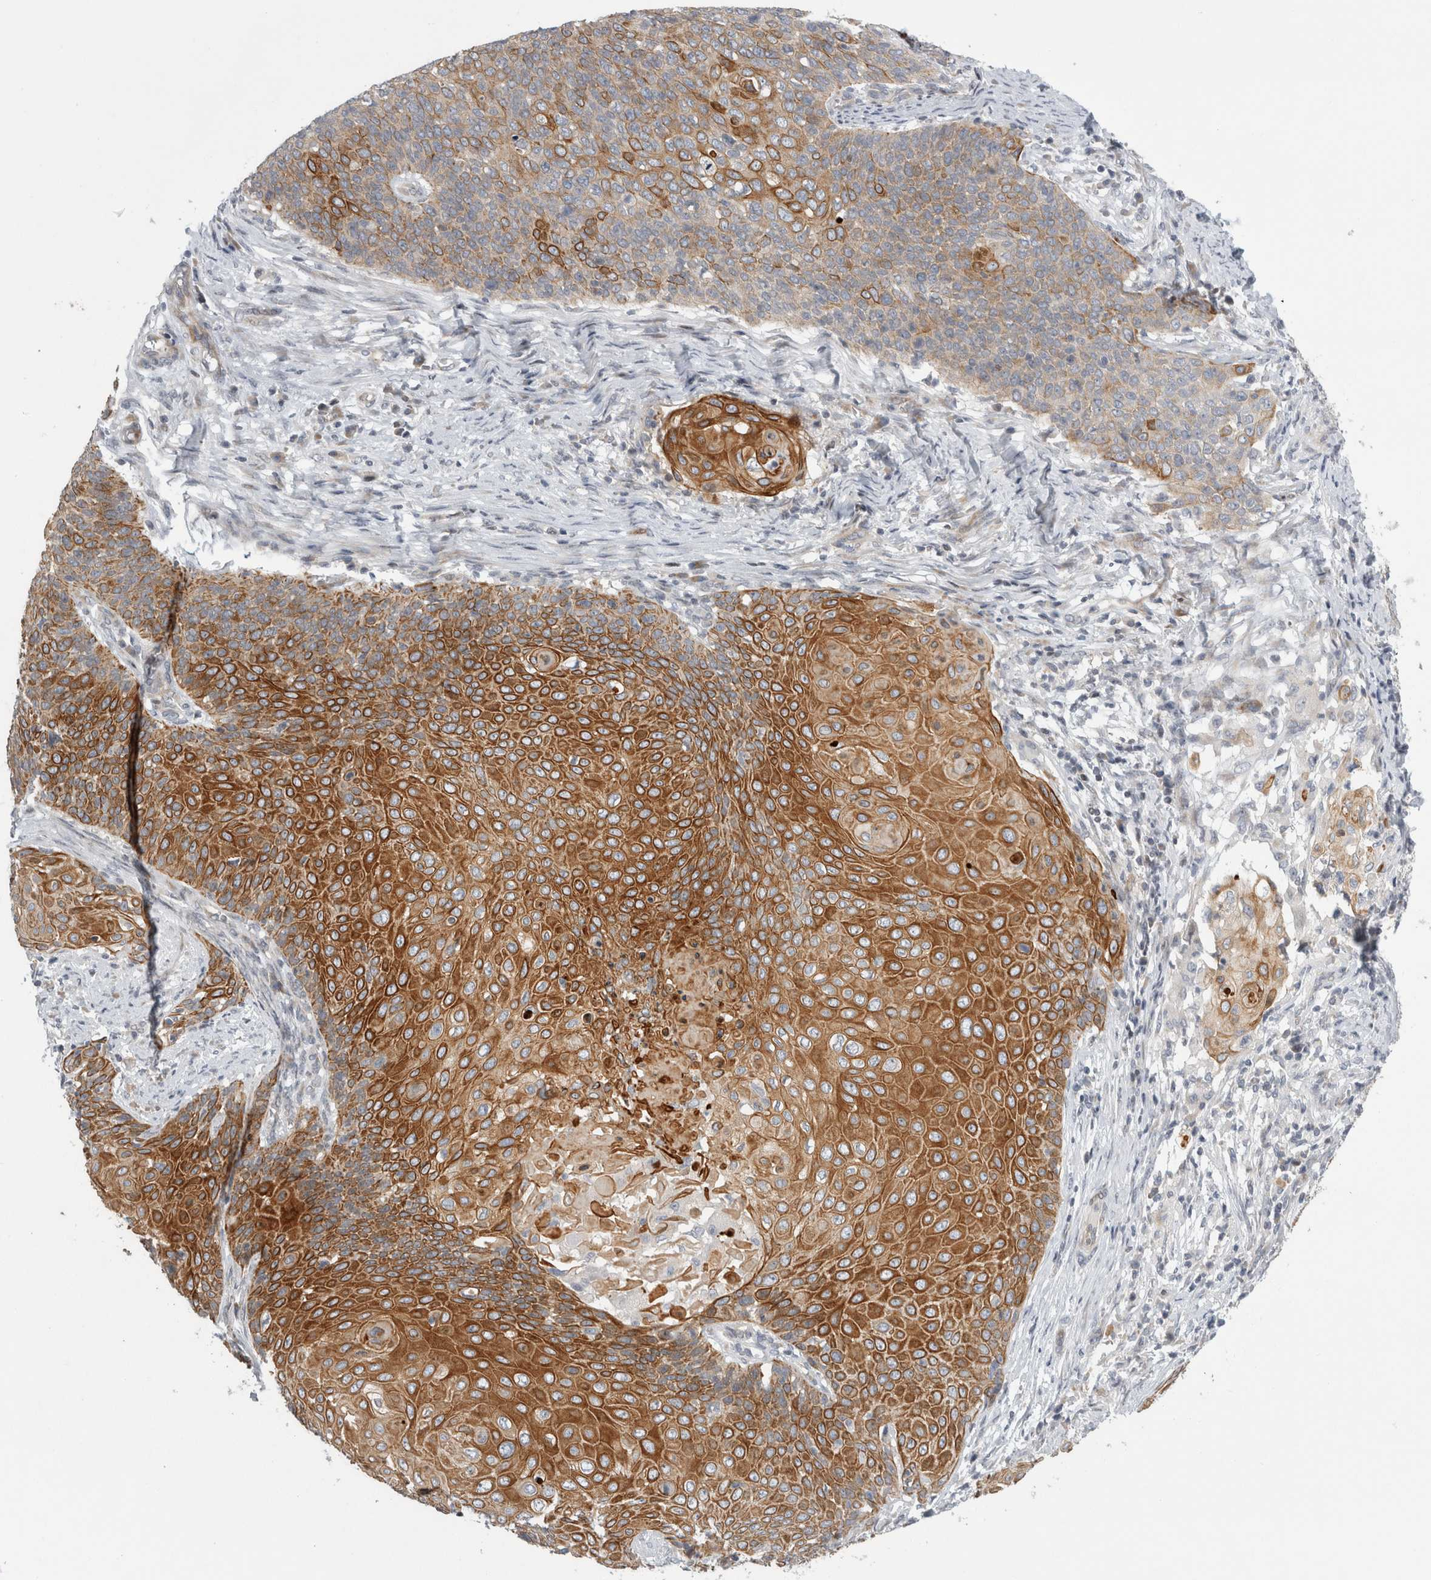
{"staining": {"intensity": "strong", "quantity": "25%-75%", "location": "cytoplasmic/membranous"}, "tissue": "cervical cancer", "cell_type": "Tumor cells", "image_type": "cancer", "snomed": [{"axis": "morphology", "description": "Squamous cell carcinoma, NOS"}, {"axis": "topography", "description": "Cervix"}], "caption": "An immunohistochemistry (IHC) histopathology image of tumor tissue is shown. Protein staining in brown labels strong cytoplasmic/membranous positivity in cervical cancer (squamous cell carcinoma) within tumor cells.", "gene": "UTP25", "patient": {"sex": "female", "age": 39}}